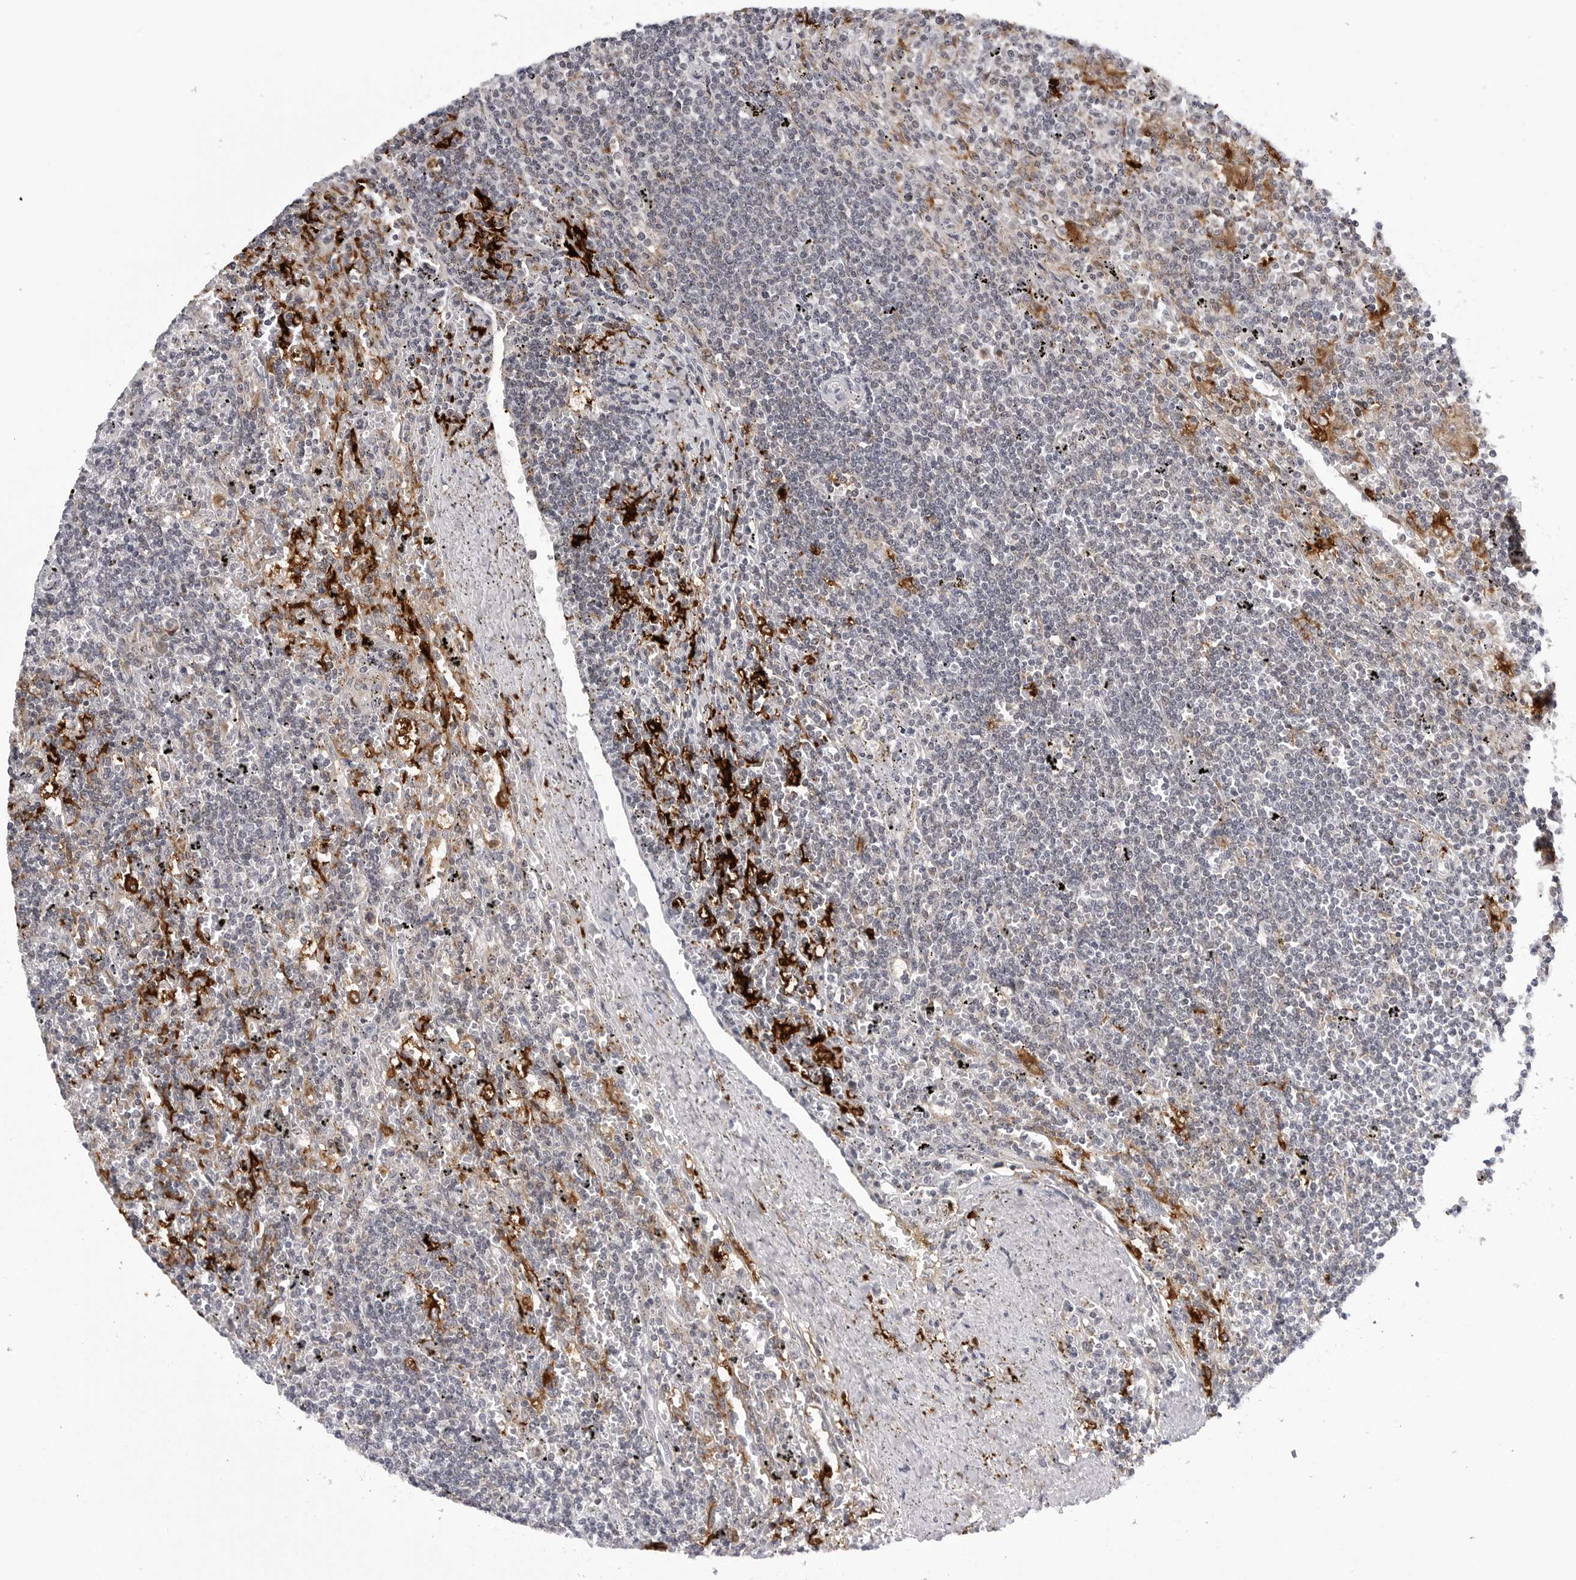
{"staining": {"intensity": "negative", "quantity": "none", "location": "none"}, "tissue": "lymphoma", "cell_type": "Tumor cells", "image_type": "cancer", "snomed": [{"axis": "morphology", "description": "Malignant lymphoma, non-Hodgkin's type, Low grade"}, {"axis": "topography", "description": "Spleen"}], "caption": "Immunohistochemistry (IHC) image of neoplastic tissue: human lymphoma stained with DAB (3,3'-diaminobenzidine) exhibits no significant protein positivity in tumor cells. Brightfield microscopy of IHC stained with DAB (brown) and hematoxylin (blue), captured at high magnification.", "gene": "CDK20", "patient": {"sex": "male", "age": 76}}